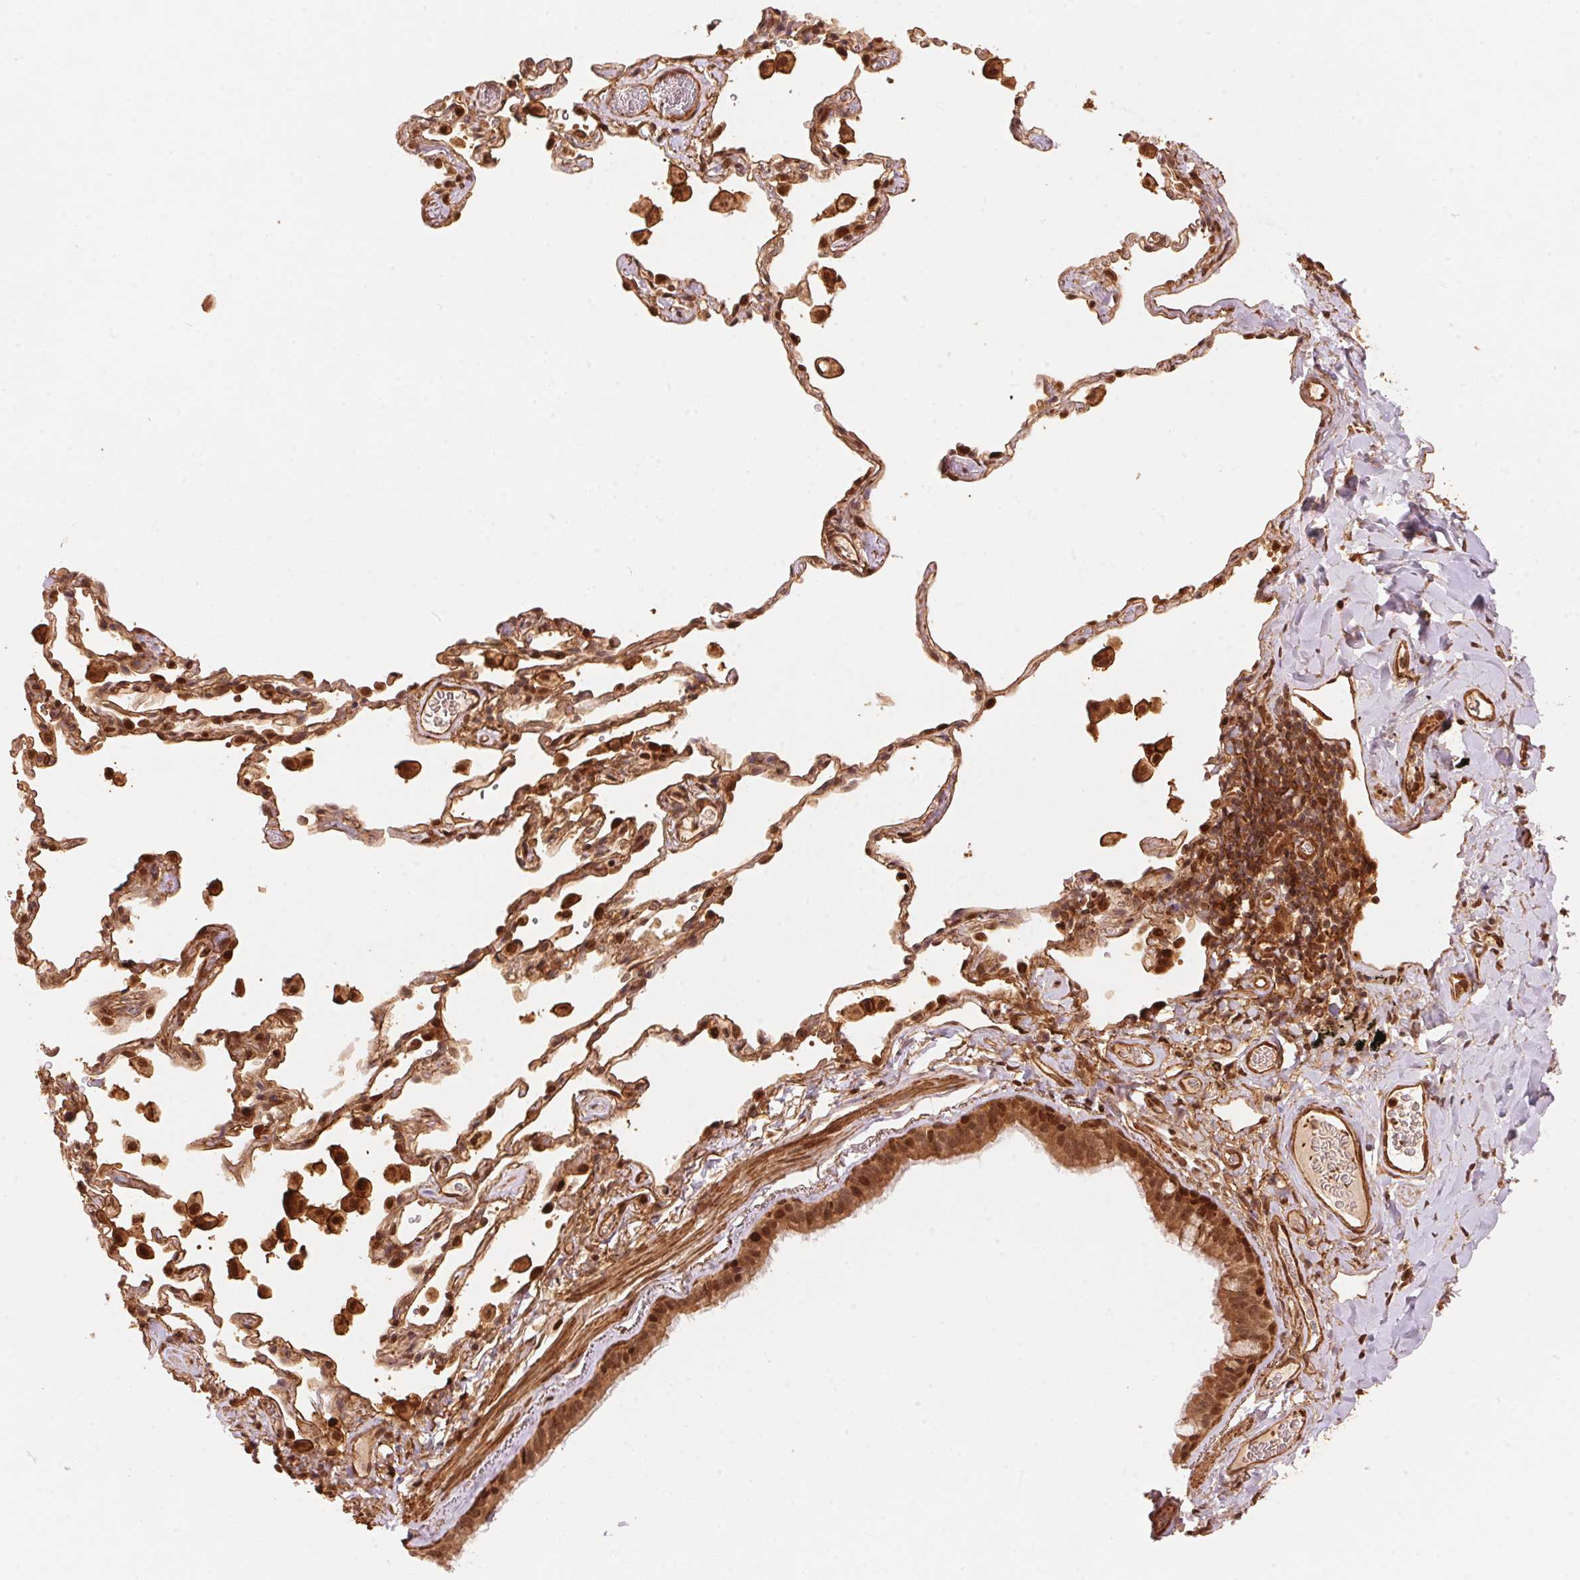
{"staining": {"intensity": "strong", "quantity": ">75%", "location": "cytoplasmic/membranous,nuclear"}, "tissue": "bronchus", "cell_type": "Respiratory epithelial cells", "image_type": "normal", "snomed": [{"axis": "morphology", "description": "Normal tissue, NOS"}, {"axis": "topography", "description": "Bronchus"}, {"axis": "topography", "description": "Lung"}], "caption": "Protein expression analysis of normal bronchus reveals strong cytoplasmic/membranous,nuclear expression in about >75% of respiratory epithelial cells. (IHC, brightfield microscopy, high magnification).", "gene": "TNIP2", "patient": {"sex": "male", "age": 54}}